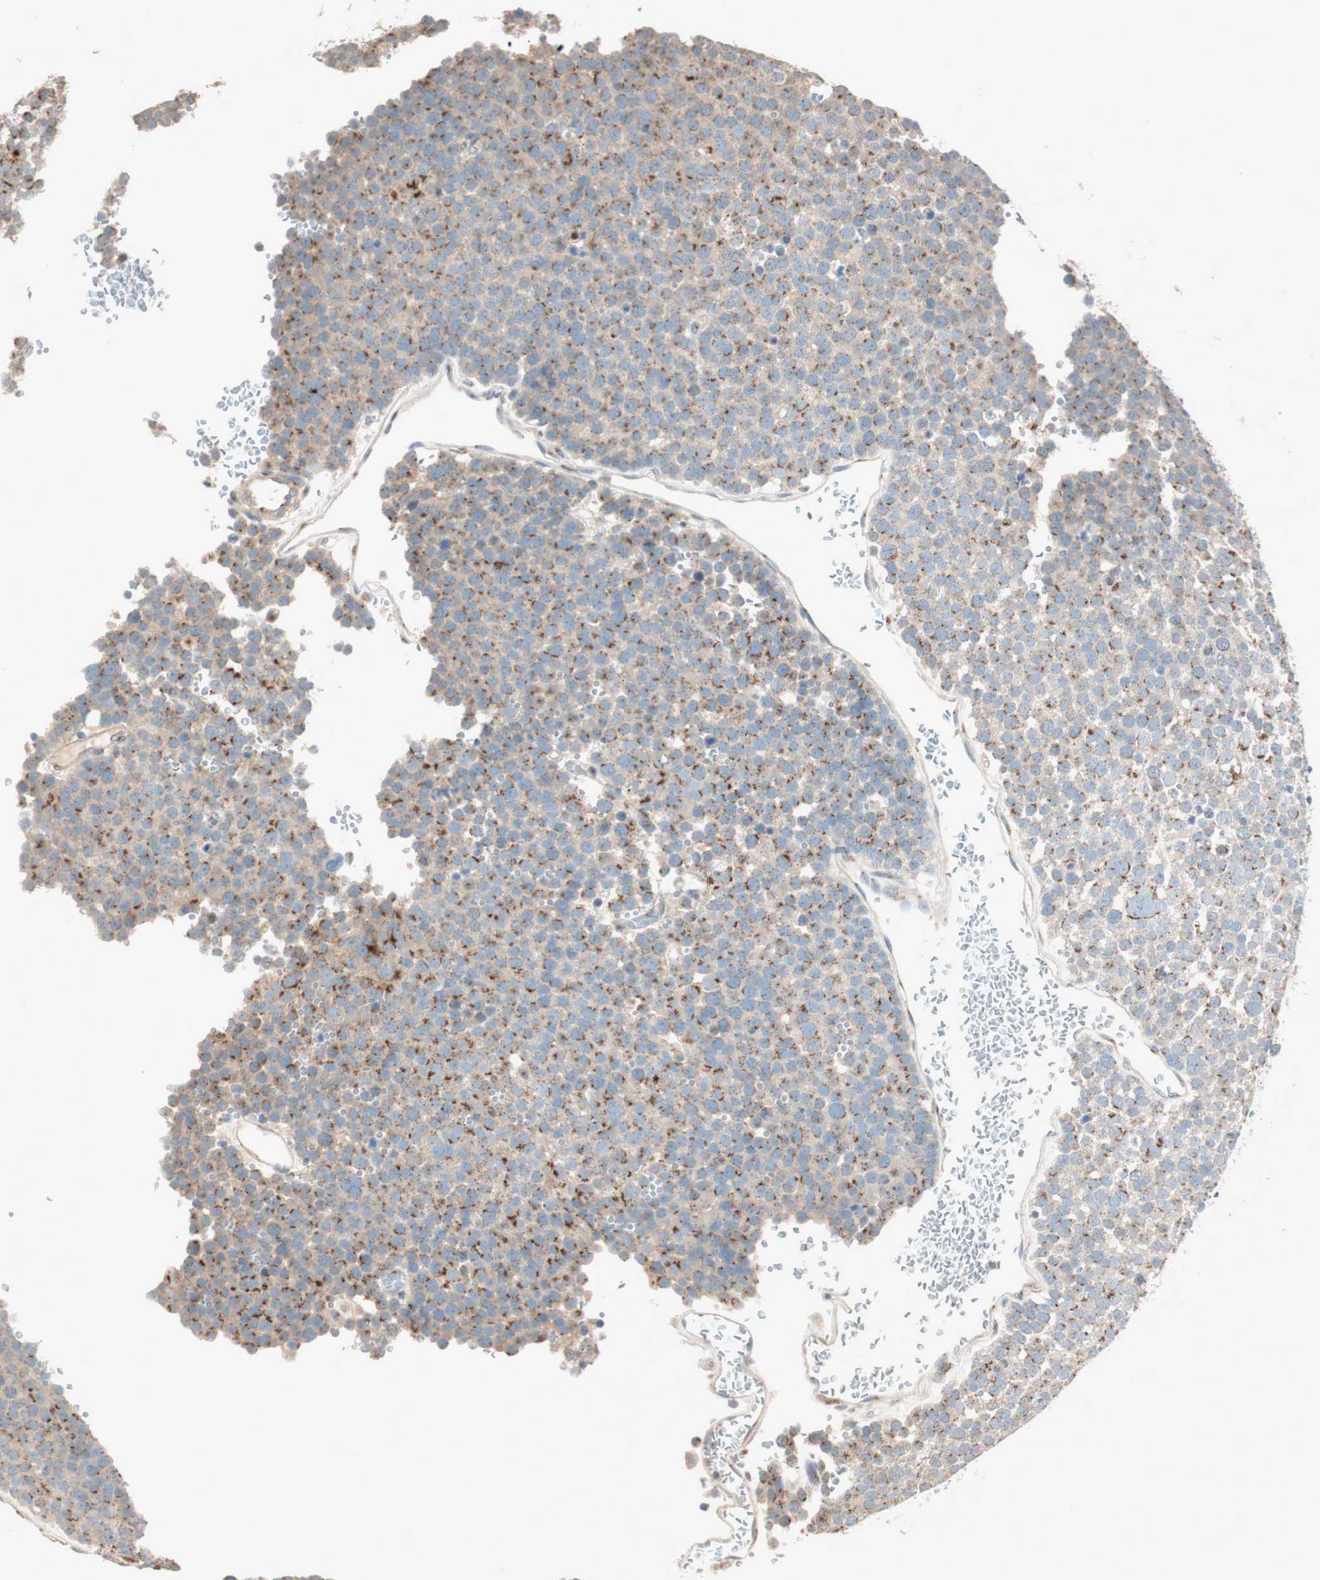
{"staining": {"intensity": "moderate", "quantity": "25%-75%", "location": "cytoplasmic/membranous"}, "tissue": "testis cancer", "cell_type": "Tumor cells", "image_type": "cancer", "snomed": [{"axis": "morphology", "description": "Seminoma, NOS"}, {"axis": "topography", "description": "Testis"}], "caption": "Testis seminoma was stained to show a protein in brown. There is medium levels of moderate cytoplasmic/membranous staining in approximately 25%-75% of tumor cells.", "gene": "SEC16A", "patient": {"sex": "male", "age": 71}}